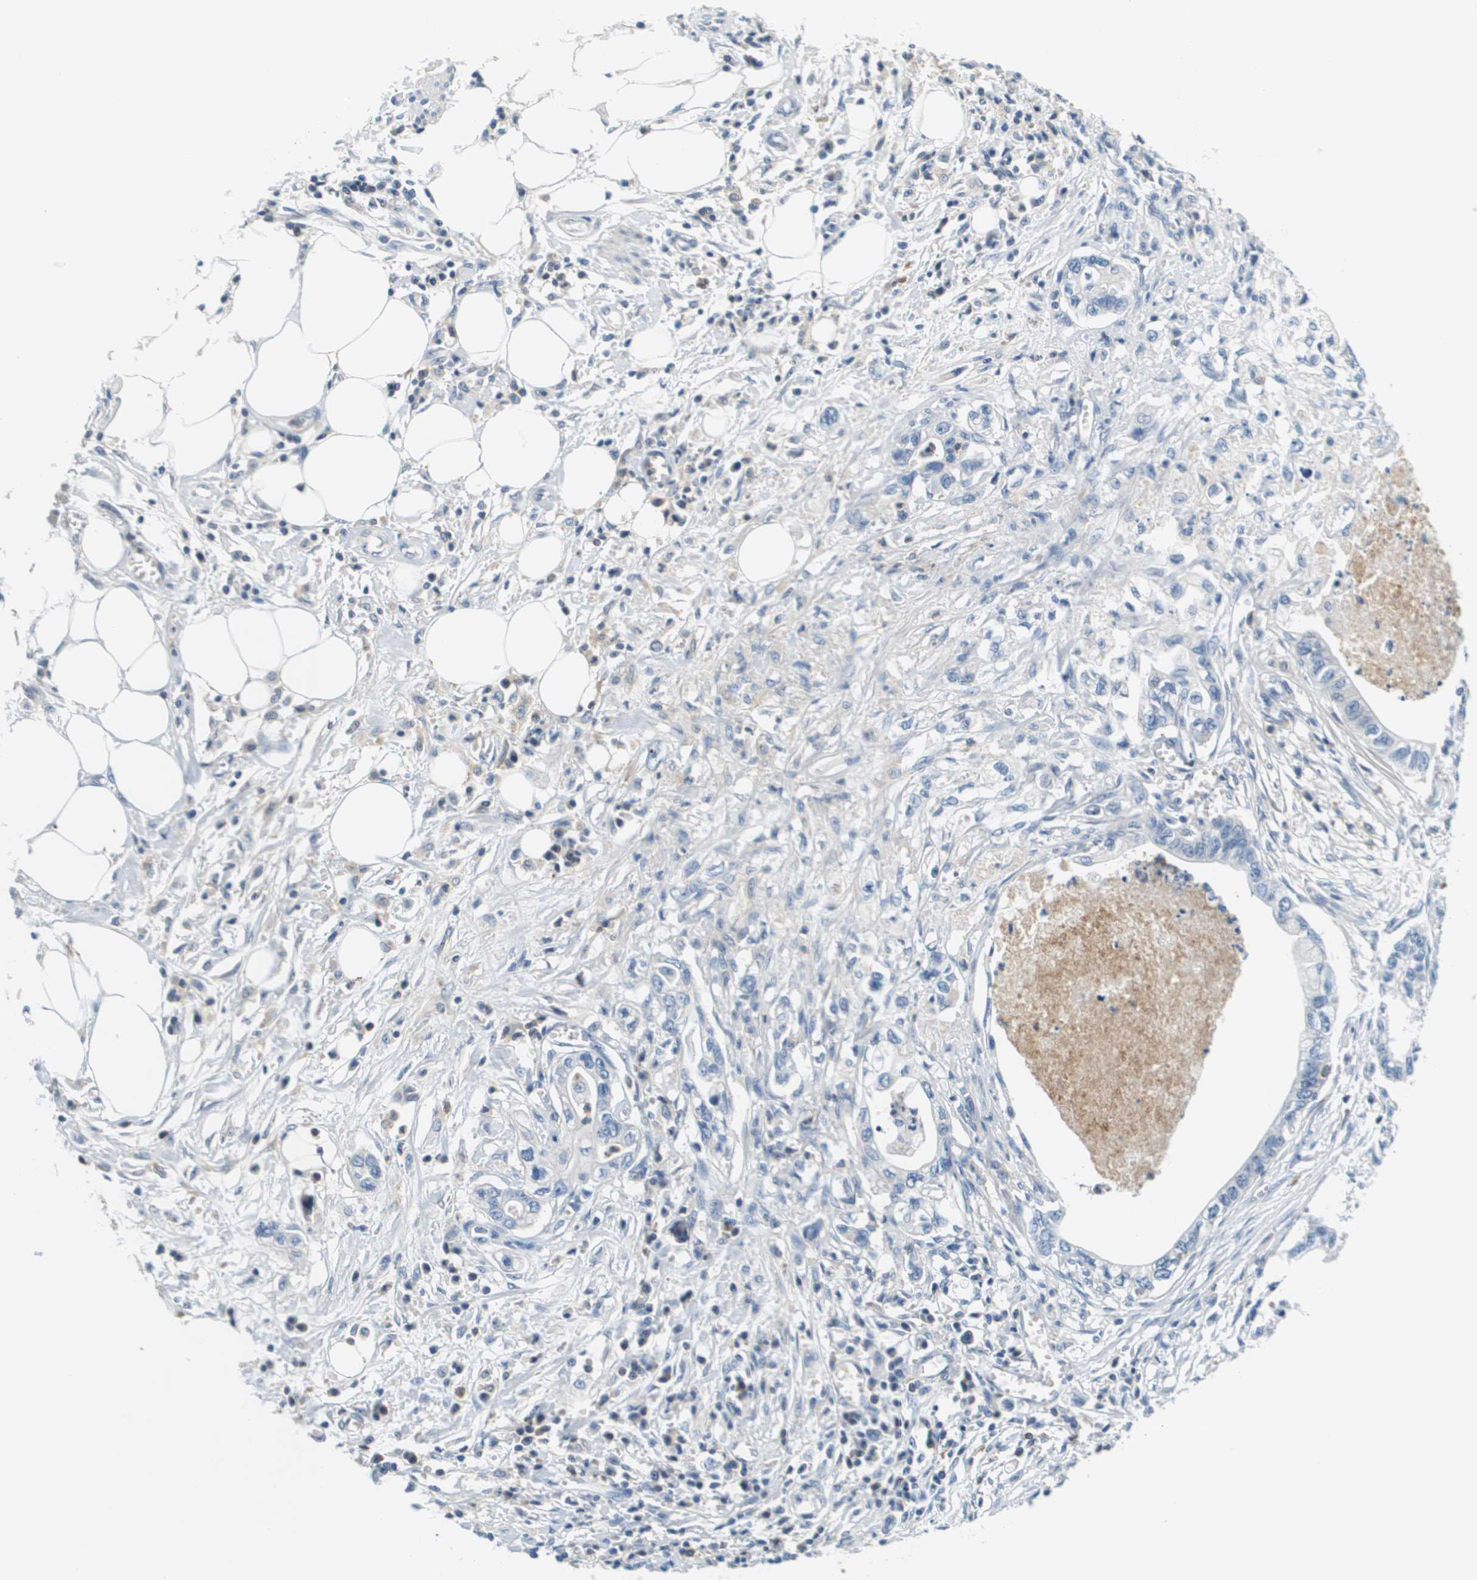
{"staining": {"intensity": "negative", "quantity": "none", "location": "none"}, "tissue": "pancreatic cancer", "cell_type": "Tumor cells", "image_type": "cancer", "snomed": [{"axis": "morphology", "description": "Adenocarcinoma, NOS"}, {"axis": "topography", "description": "Pancreas"}], "caption": "The photomicrograph displays no staining of tumor cells in pancreatic cancer. (DAB (3,3'-diaminobenzidine) immunohistochemistry with hematoxylin counter stain).", "gene": "KCNQ5", "patient": {"sex": "male", "age": 56}}